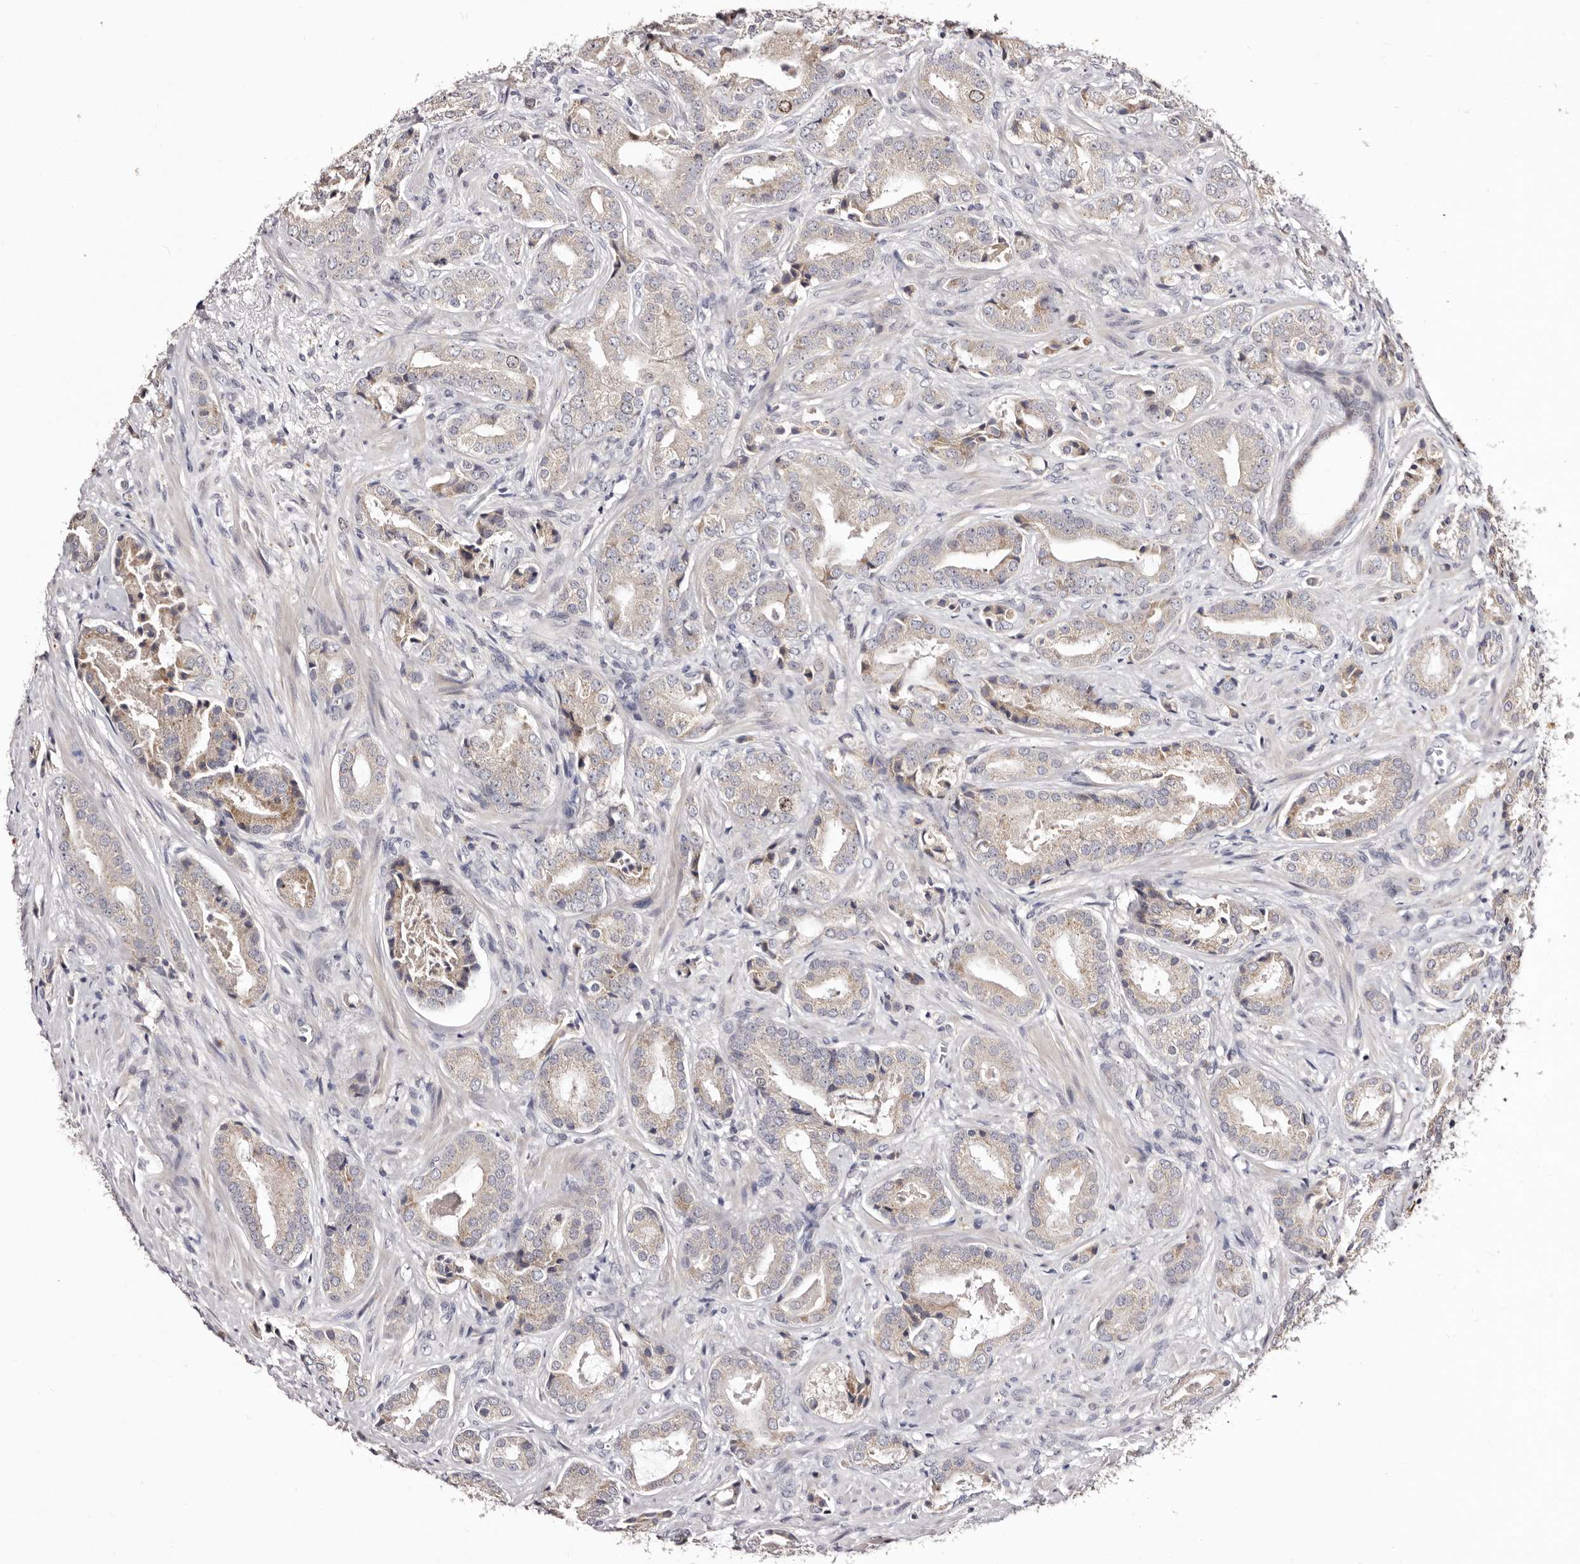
{"staining": {"intensity": "weak", "quantity": "<25%", "location": "cytoplasmic/membranous"}, "tissue": "prostate cancer", "cell_type": "Tumor cells", "image_type": "cancer", "snomed": [{"axis": "morphology", "description": "Adenocarcinoma, High grade"}, {"axis": "topography", "description": "Prostate"}], "caption": "Protein analysis of prostate cancer demonstrates no significant positivity in tumor cells.", "gene": "CDCA8", "patient": {"sex": "male", "age": 73}}